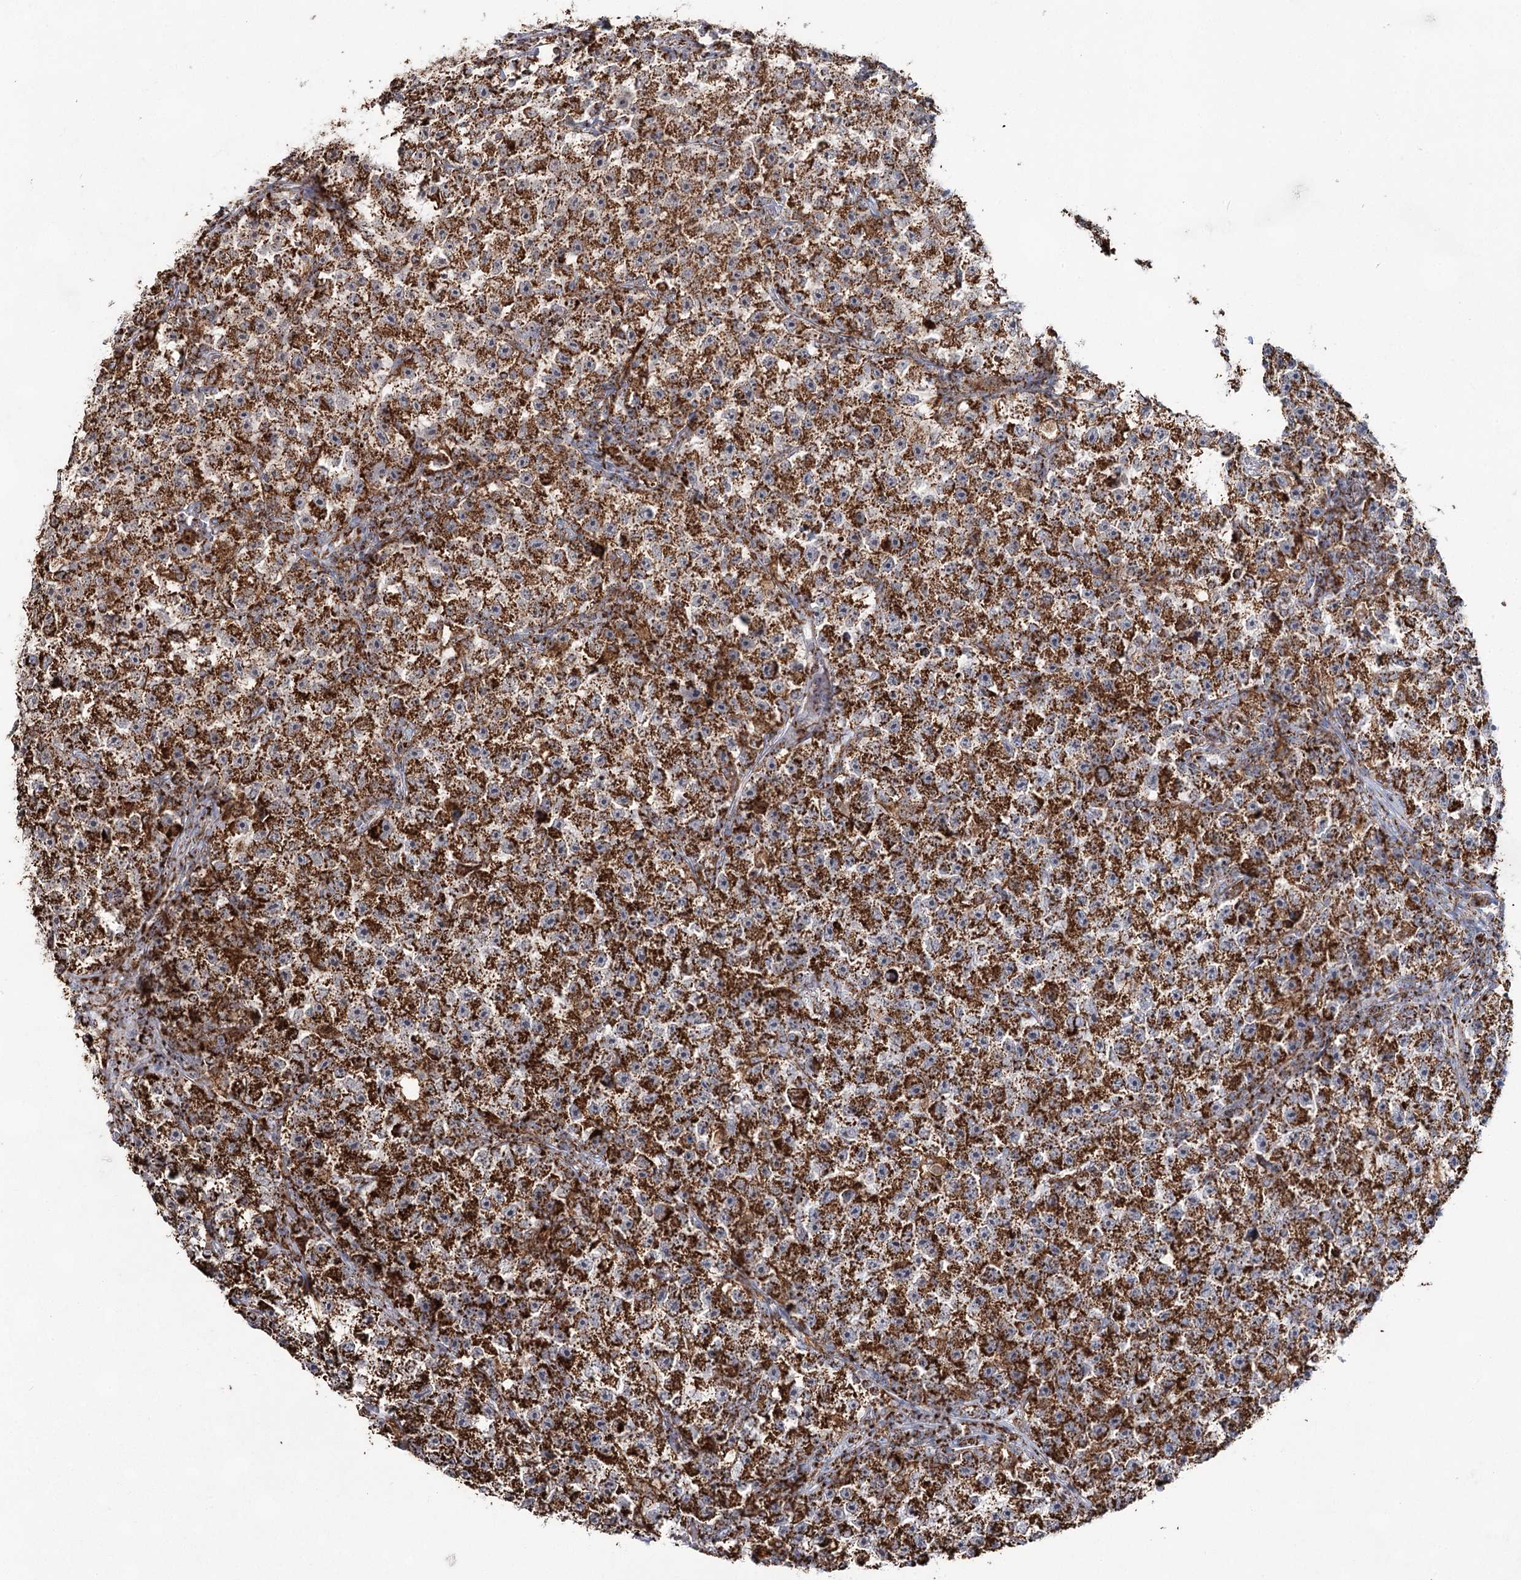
{"staining": {"intensity": "strong", "quantity": ">75%", "location": "cytoplasmic/membranous"}, "tissue": "testis cancer", "cell_type": "Tumor cells", "image_type": "cancer", "snomed": [{"axis": "morphology", "description": "Seminoma, NOS"}, {"axis": "topography", "description": "Testis"}], "caption": "DAB immunohistochemical staining of human testis cancer reveals strong cytoplasmic/membranous protein staining in about >75% of tumor cells.", "gene": "CWF19L1", "patient": {"sex": "male", "age": 22}}